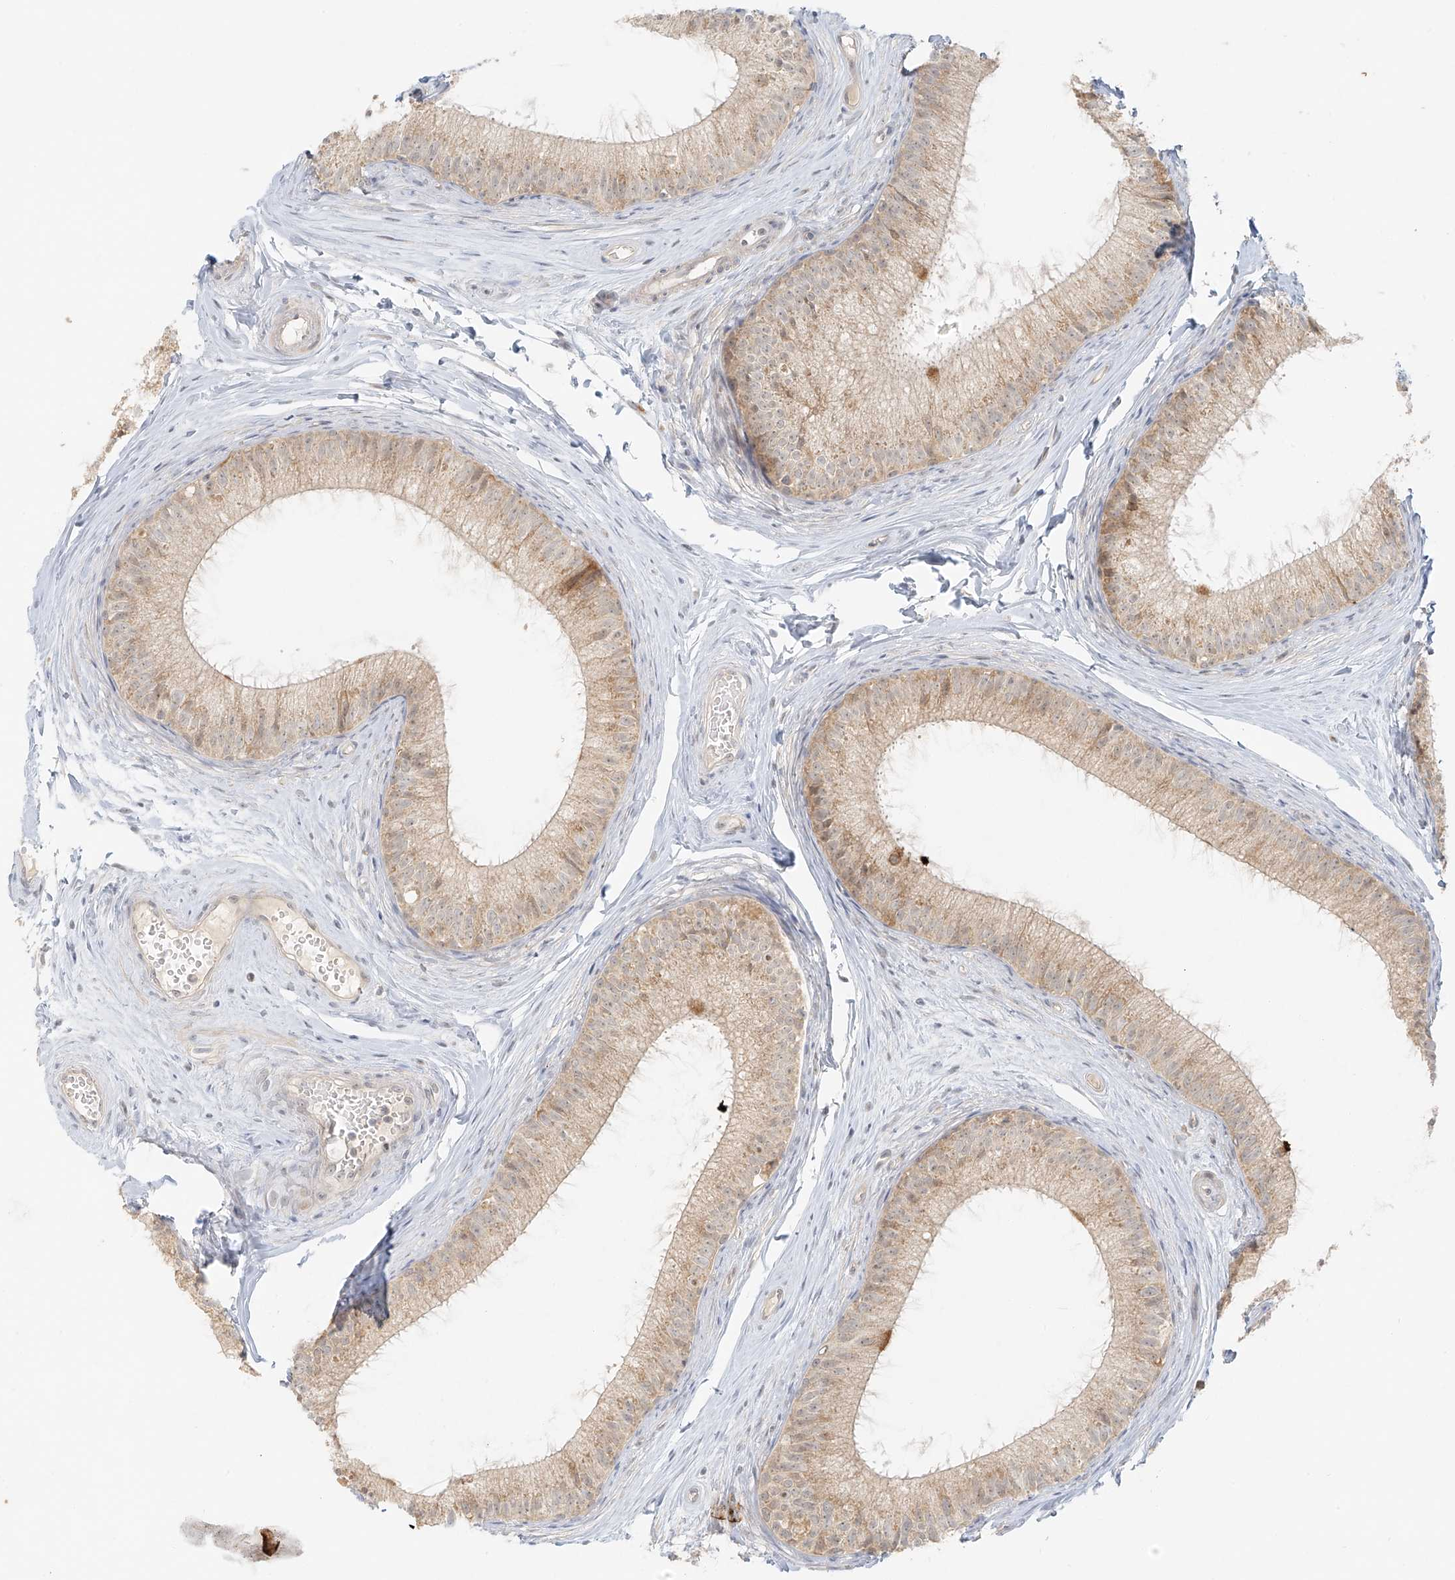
{"staining": {"intensity": "moderate", "quantity": ">75%", "location": "cytoplasmic/membranous"}, "tissue": "epididymis", "cell_type": "Glandular cells", "image_type": "normal", "snomed": [{"axis": "morphology", "description": "Normal tissue, NOS"}, {"axis": "topography", "description": "Epididymis"}], "caption": "A high-resolution photomicrograph shows immunohistochemistry staining of unremarkable epididymis, which displays moderate cytoplasmic/membranous positivity in approximately >75% of glandular cells. The protein of interest is stained brown, and the nuclei are stained in blue (DAB (3,3'-diaminobenzidine) IHC with brightfield microscopy, high magnification).", "gene": "MIPEP", "patient": {"sex": "male", "age": 34}}